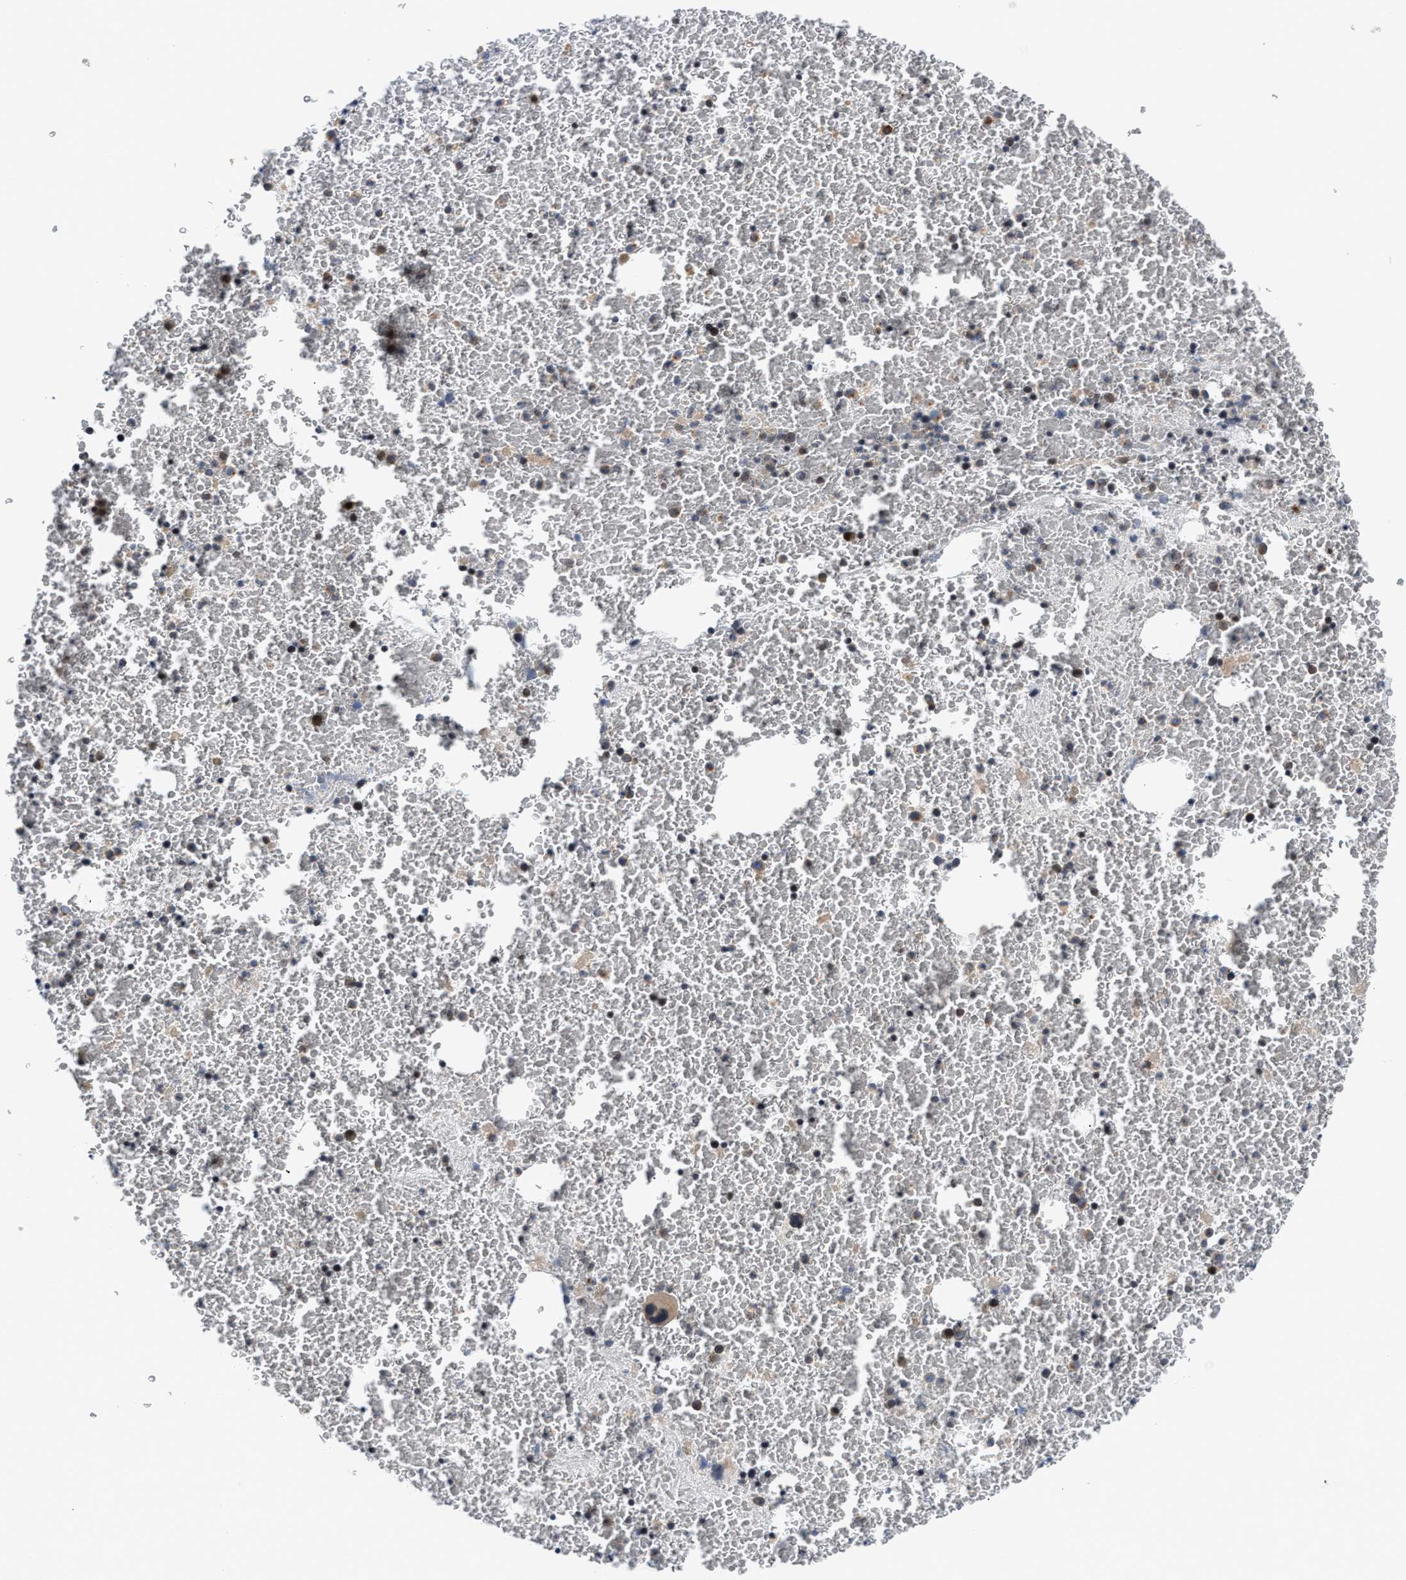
{"staining": {"intensity": "moderate", "quantity": "25%-75%", "location": "cytoplasmic/membranous"}, "tissue": "bone marrow", "cell_type": "Hematopoietic cells", "image_type": "normal", "snomed": [{"axis": "morphology", "description": "Normal tissue, NOS"}, {"axis": "morphology", "description": "Inflammation, NOS"}, {"axis": "topography", "description": "Bone marrow"}], "caption": "A brown stain highlights moderate cytoplasmic/membranous staining of a protein in hematopoietic cells of normal human bone marrow.", "gene": "RAB29", "patient": {"sex": "male", "age": 47}}